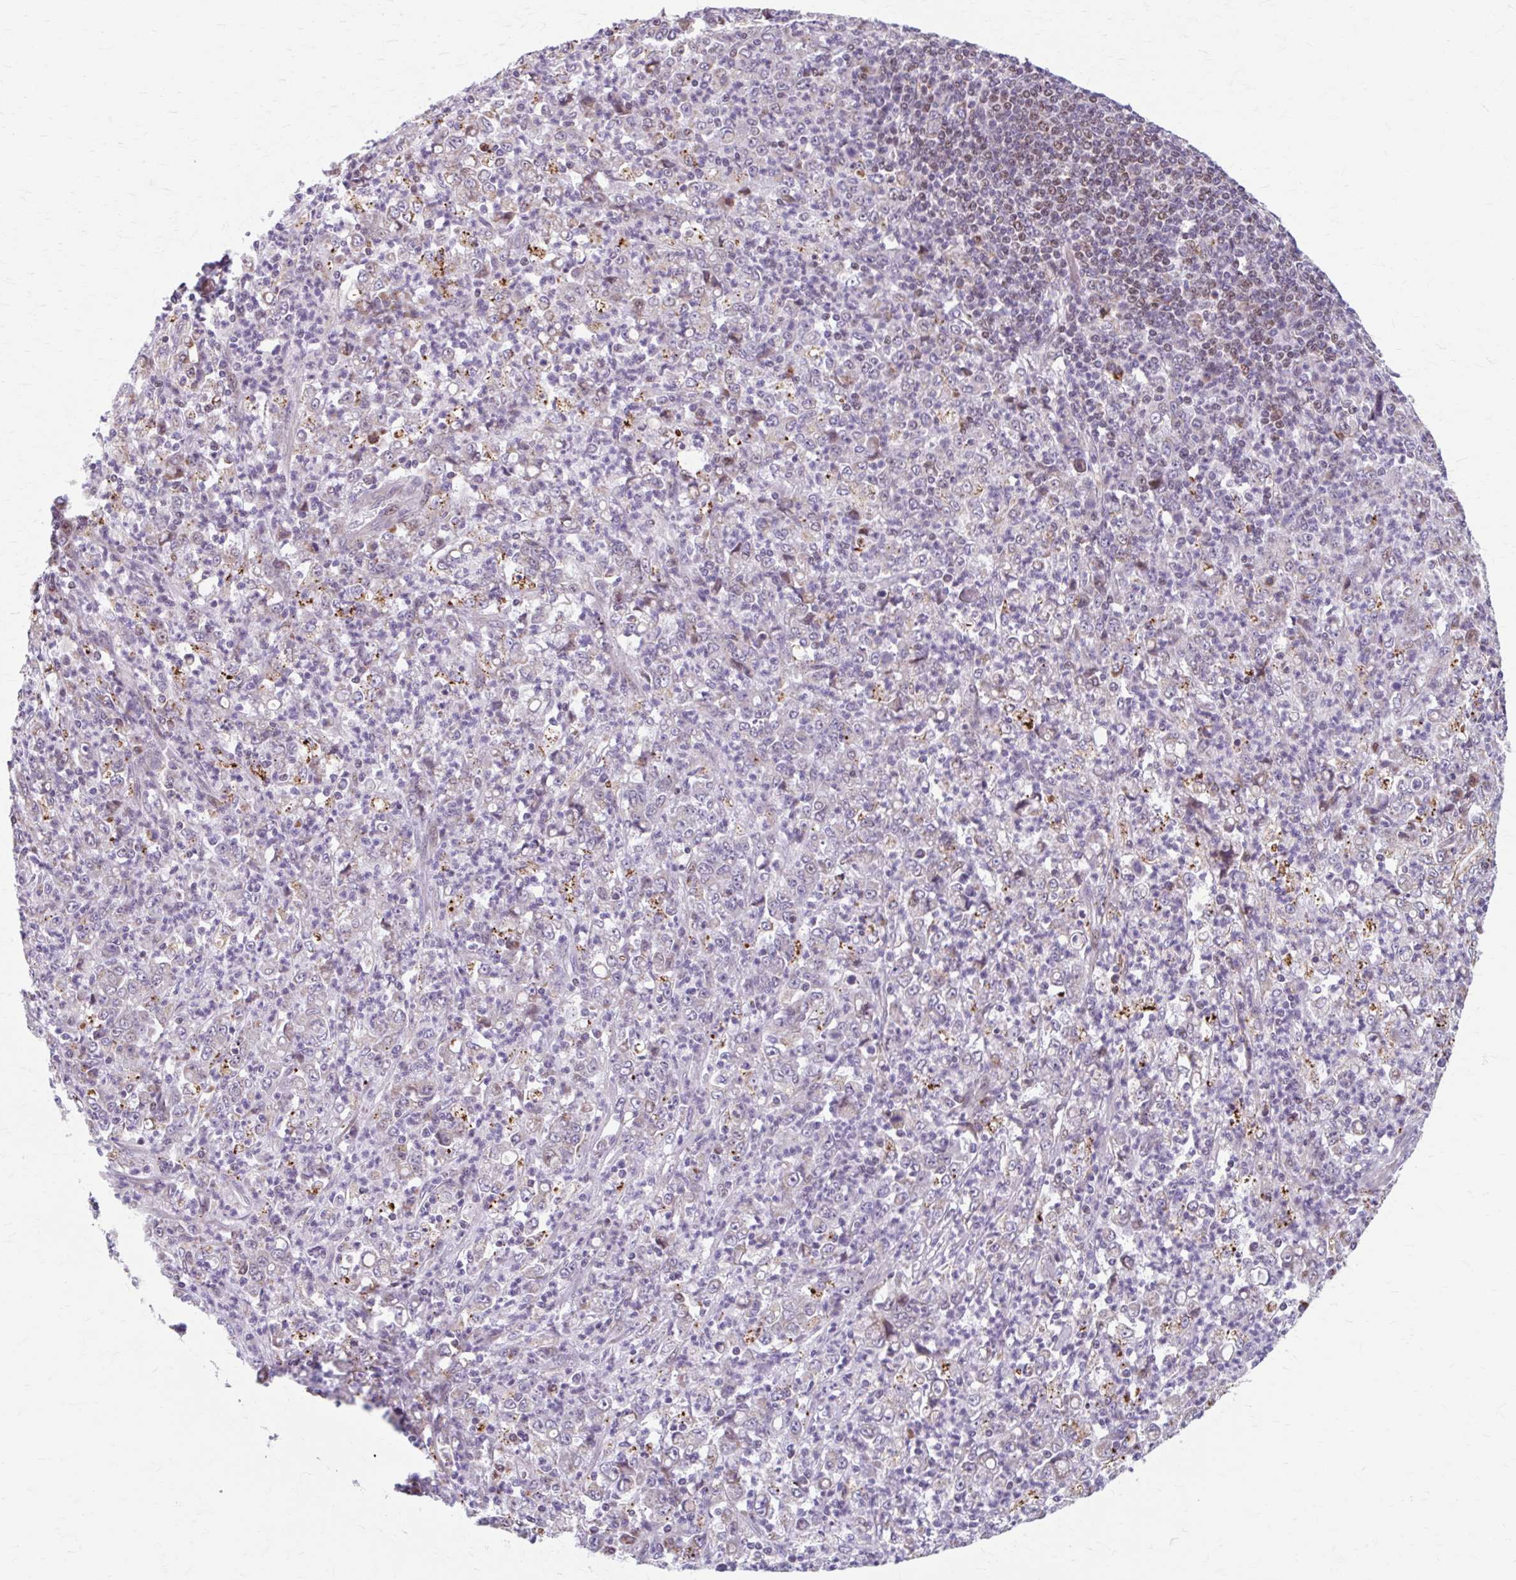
{"staining": {"intensity": "weak", "quantity": "<25%", "location": "cytoplasmic/membranous"}, "tissue": "stomach cancer", "cell_type": "Tumor cells", "image_type": "cancer", "snomed": [{"axis": "morphology", "description": "Adenocarcinoma, NOS"}, {"axis": "topography", "description": "Stomach, lower"}], "caption": "Histopathology image shows no protein staining in tumor cells of stomach cancer (adenocarcinoma) tissue.", "gene": "BEAN1", "patient": {"sex": "female", "age": 71}}